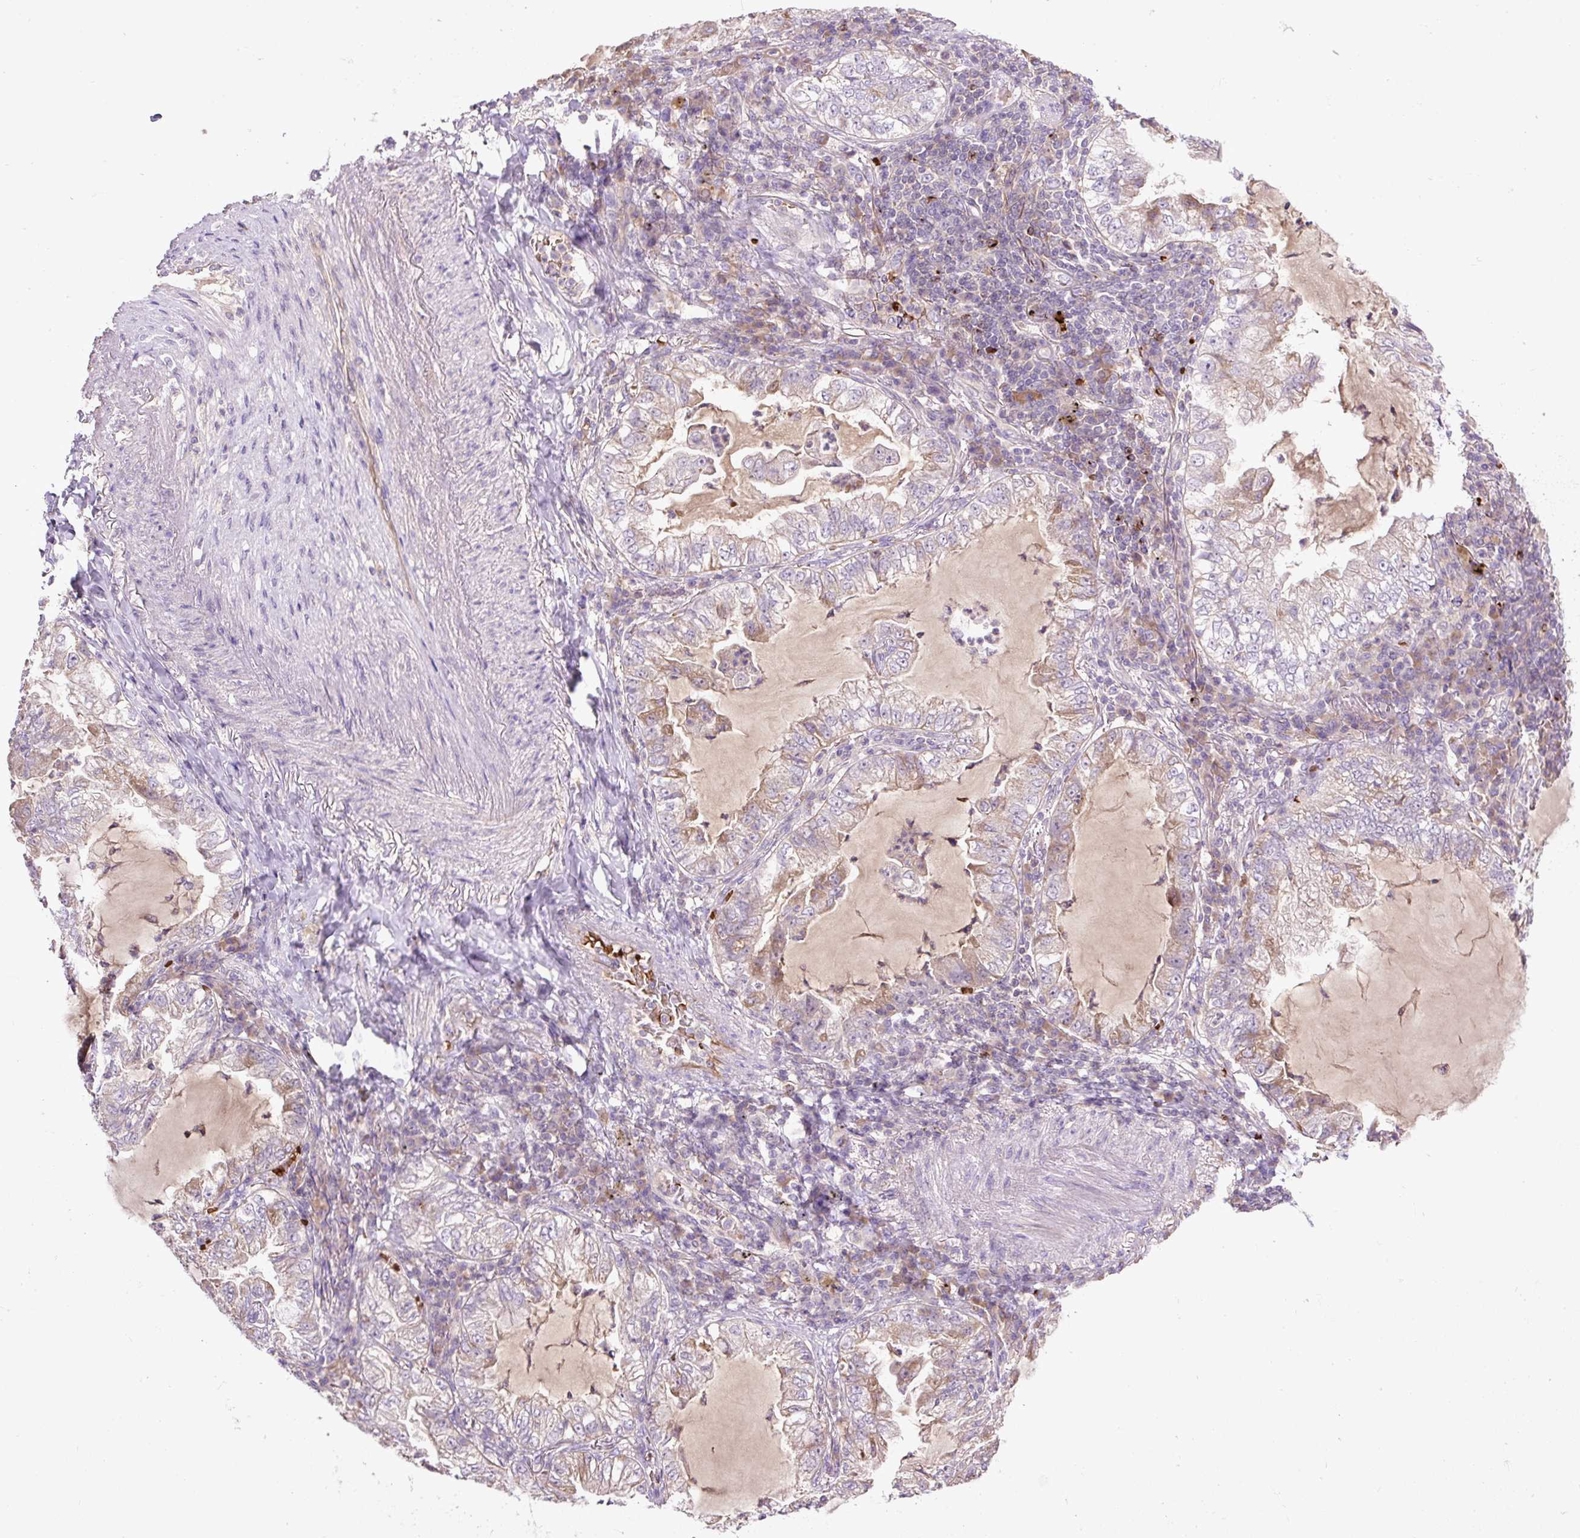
{"staining": {"intensity": "negative", "quantity": "none", "location": "none"}, "tissue": "lung cancer", "cell_type": "Tumor cells", "image_type": "cancer", "snomed": [{"axis": "morphology", "description": "Adenocarcinoma, NOS"}, {"axis": "topography", "description": "Lung"}], "caption": "There is no significant positivity in tumor cells of adenocarcinoma (lung). (Stains: DAB immunohistochemistry with hematoxylin counter stain, Microscopy: brightfield microscopy at high magnification).", "gene": "CXCL13", "patient": {"sex": "female", "age": 73}}